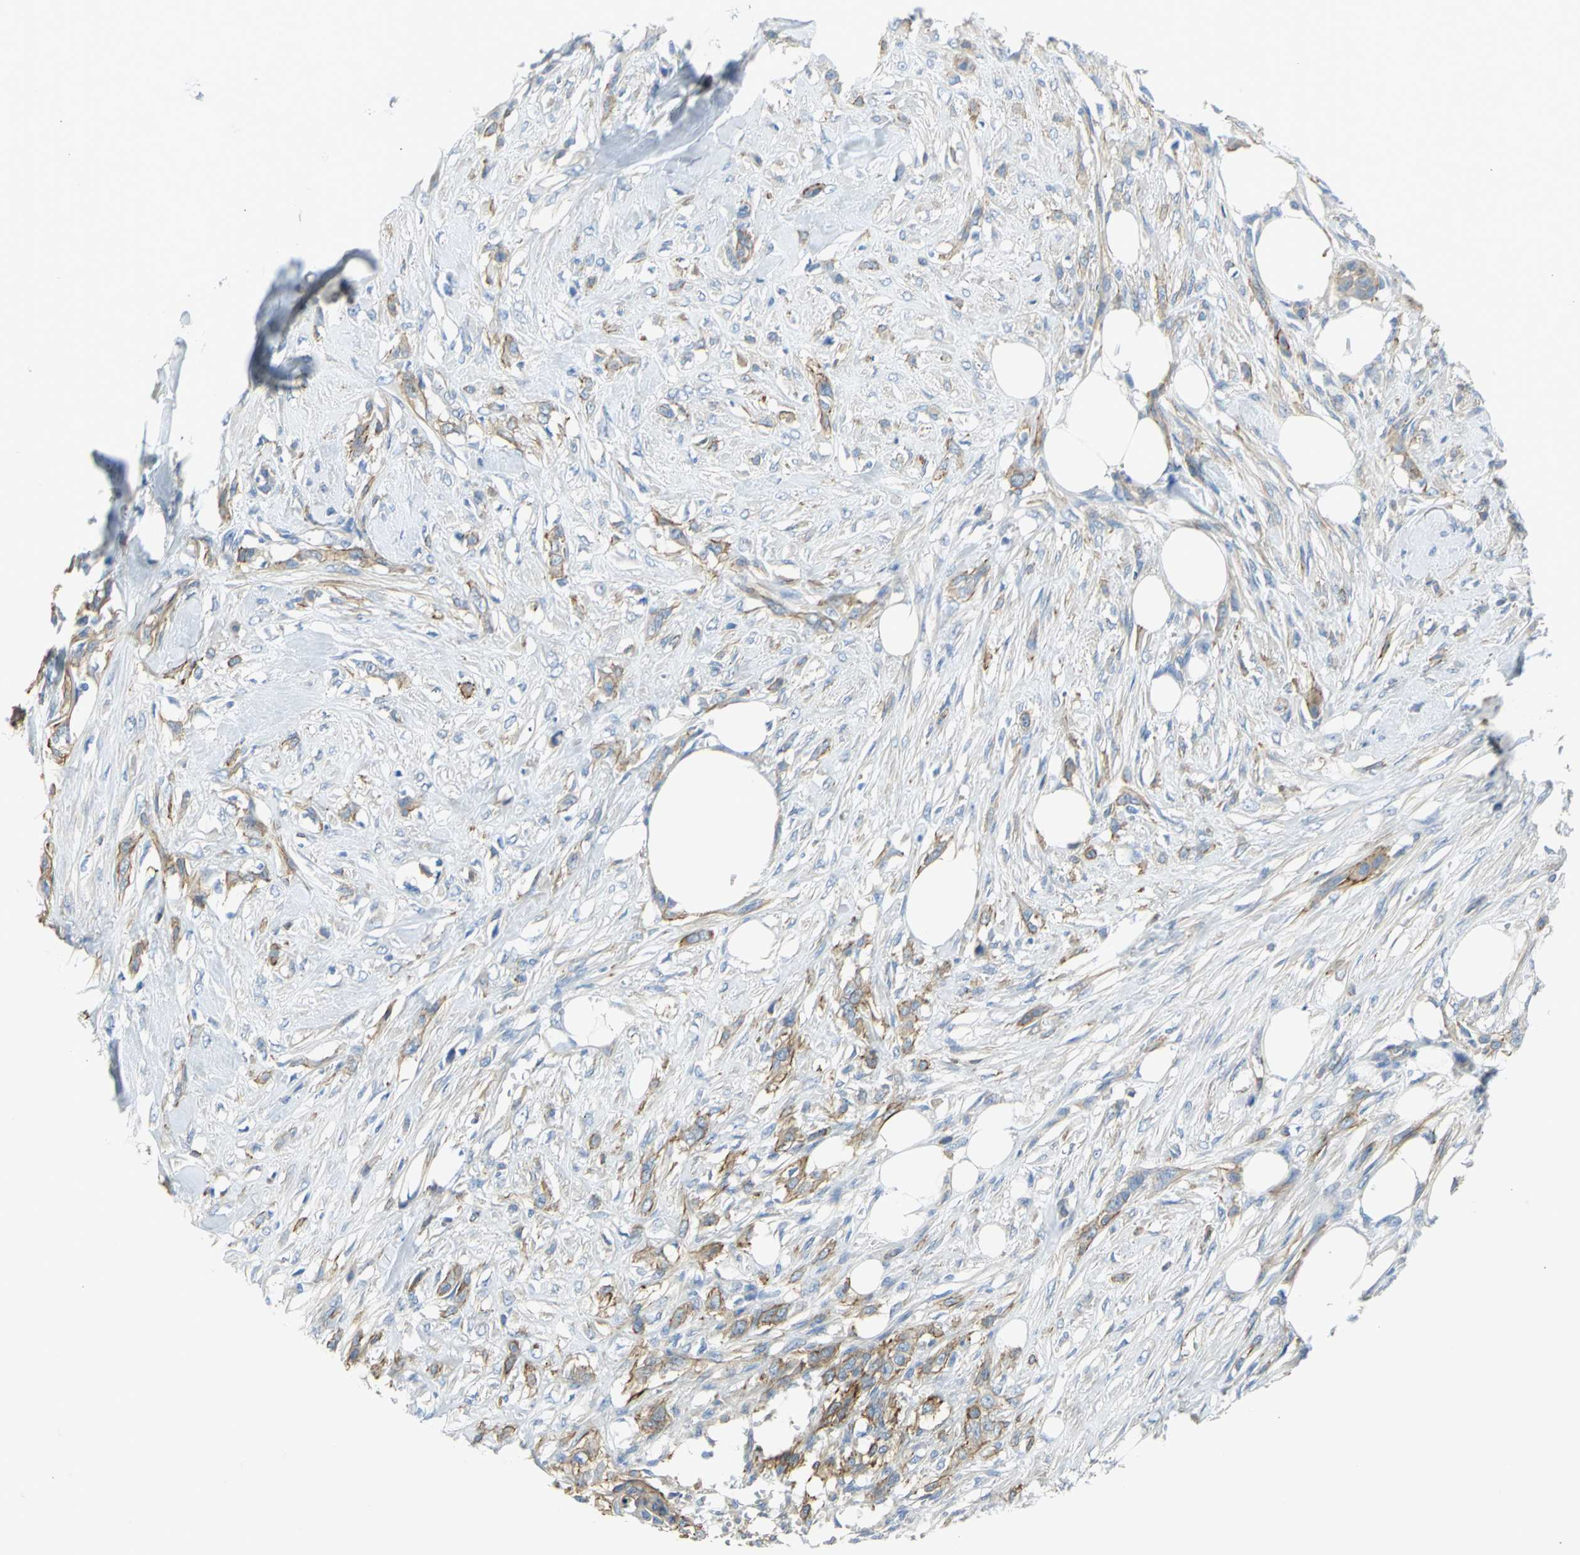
{"staining": {"intensity": "moderate", "quantity": ">75%", "location": "cytoplasmic/membranous"}, "tissue": "skin cancer", "cell_type": "Tumor cells", "image_type": "cancer", "snomed": [{"axis": "morphology", "description": "Normal tissue, NOS"}, {"axis": "morphology", "description": "Squamous cell carcinoma, NOS"}, {"axis": "topography", "description": "Skin"}], "caption": "Brown immunohistochemical staining in squamous cell carcinoma (skin) reveals moderate cytoplasmic/membranous positivity in approximately >75% of tumor cells.", "gene": "FLNB", "patient": {"sex": "female", "age": 59}}